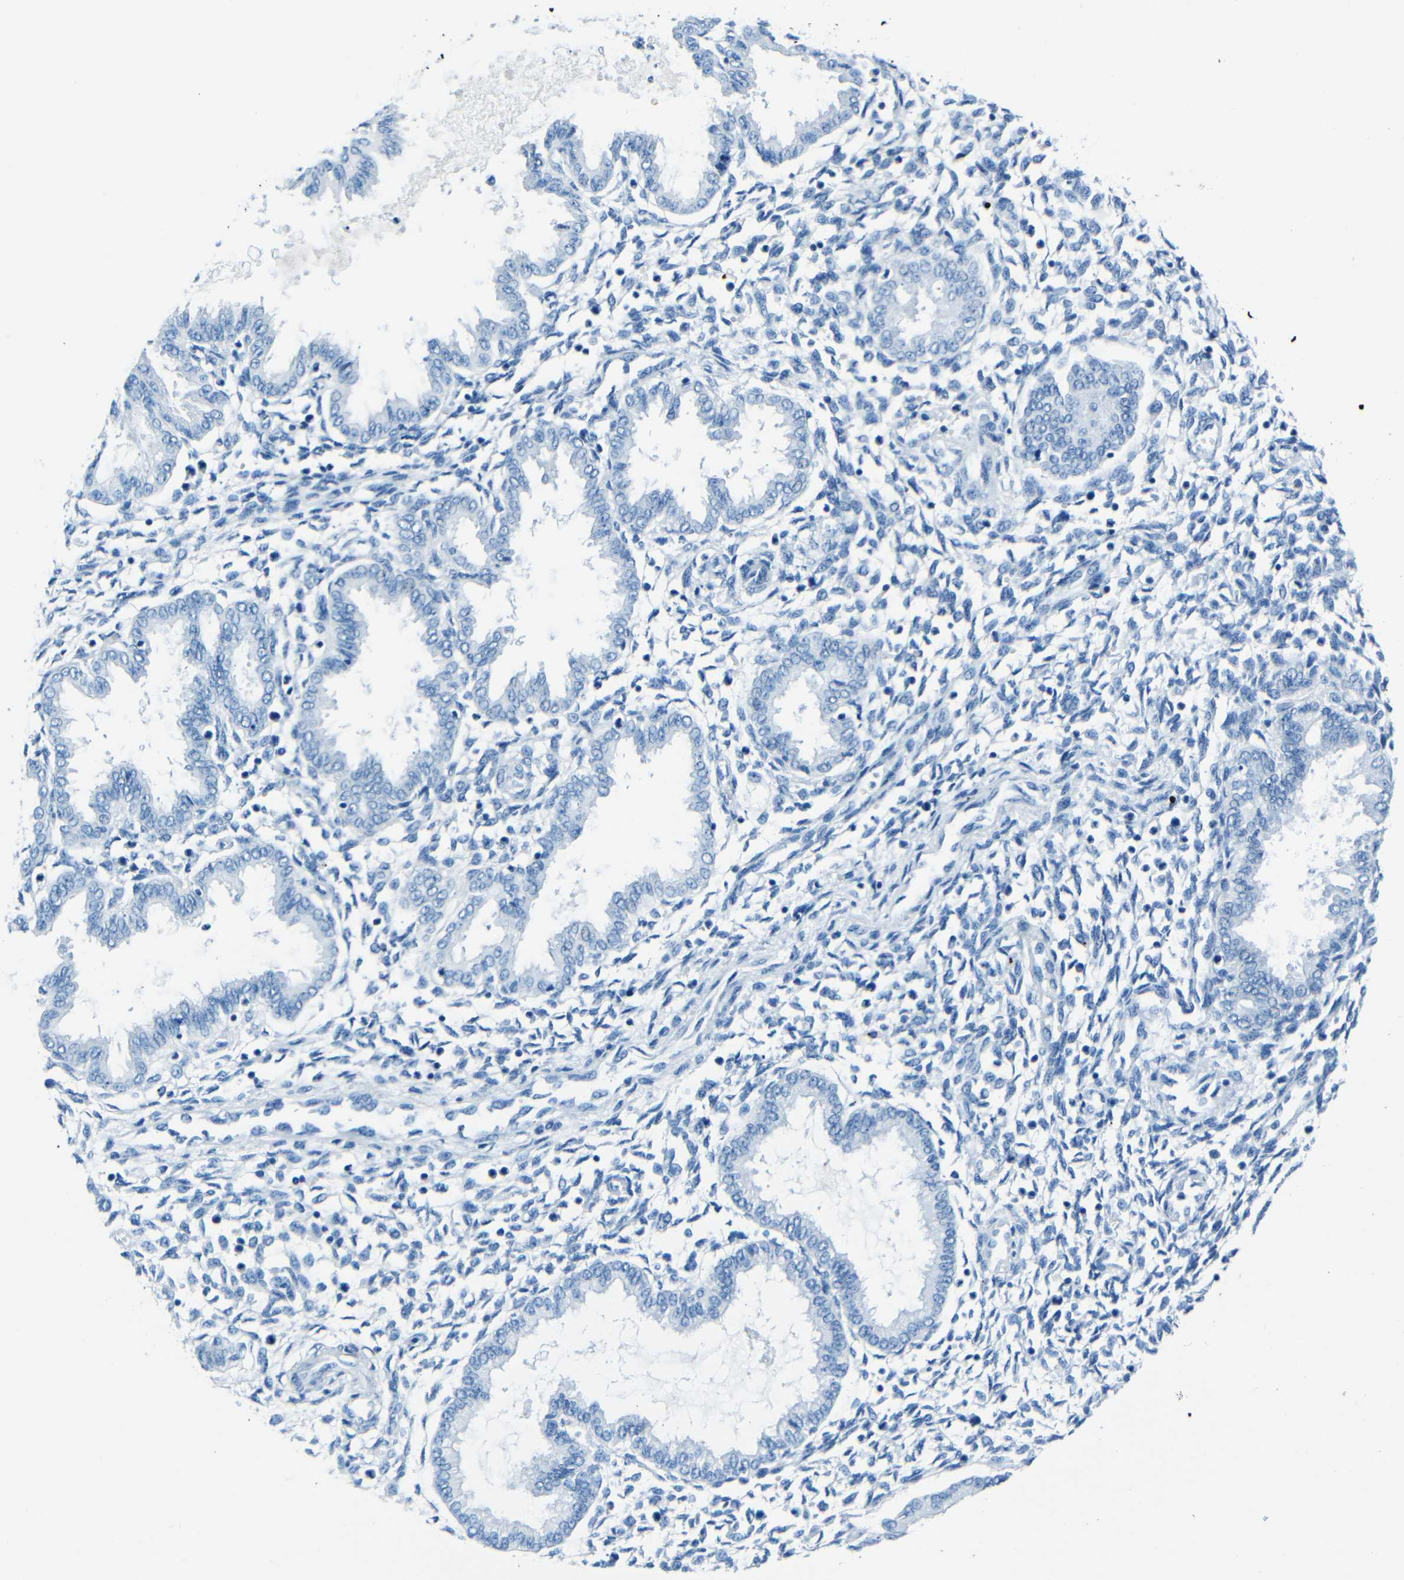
{"staining": {"intensity": "negative", "quantity": "none", "location": "none"}, "tissue": "endometrium", "cell_type": "Cells in endometrial stroma", "image_type": "normal", "snomed": [{"axis": "morphology", "description": "Normal tissue, NOS"}, {"axis": "topography", "description": "Endometrium"}], "caption": "Immunohistochemistry image of unremarkable human endometrium stained for a protein (brown), which exhibits no staining in cells in endometrial stroma. The staining was performed using DAB (3,3'-diaminobenzidine) to visualize the protein expression in brown, while the nuclei were stained in blue with hematoxylin (Magnification: 20x).", "gene": "FBN2", "patient": {"sex": "female", "age": 33}}